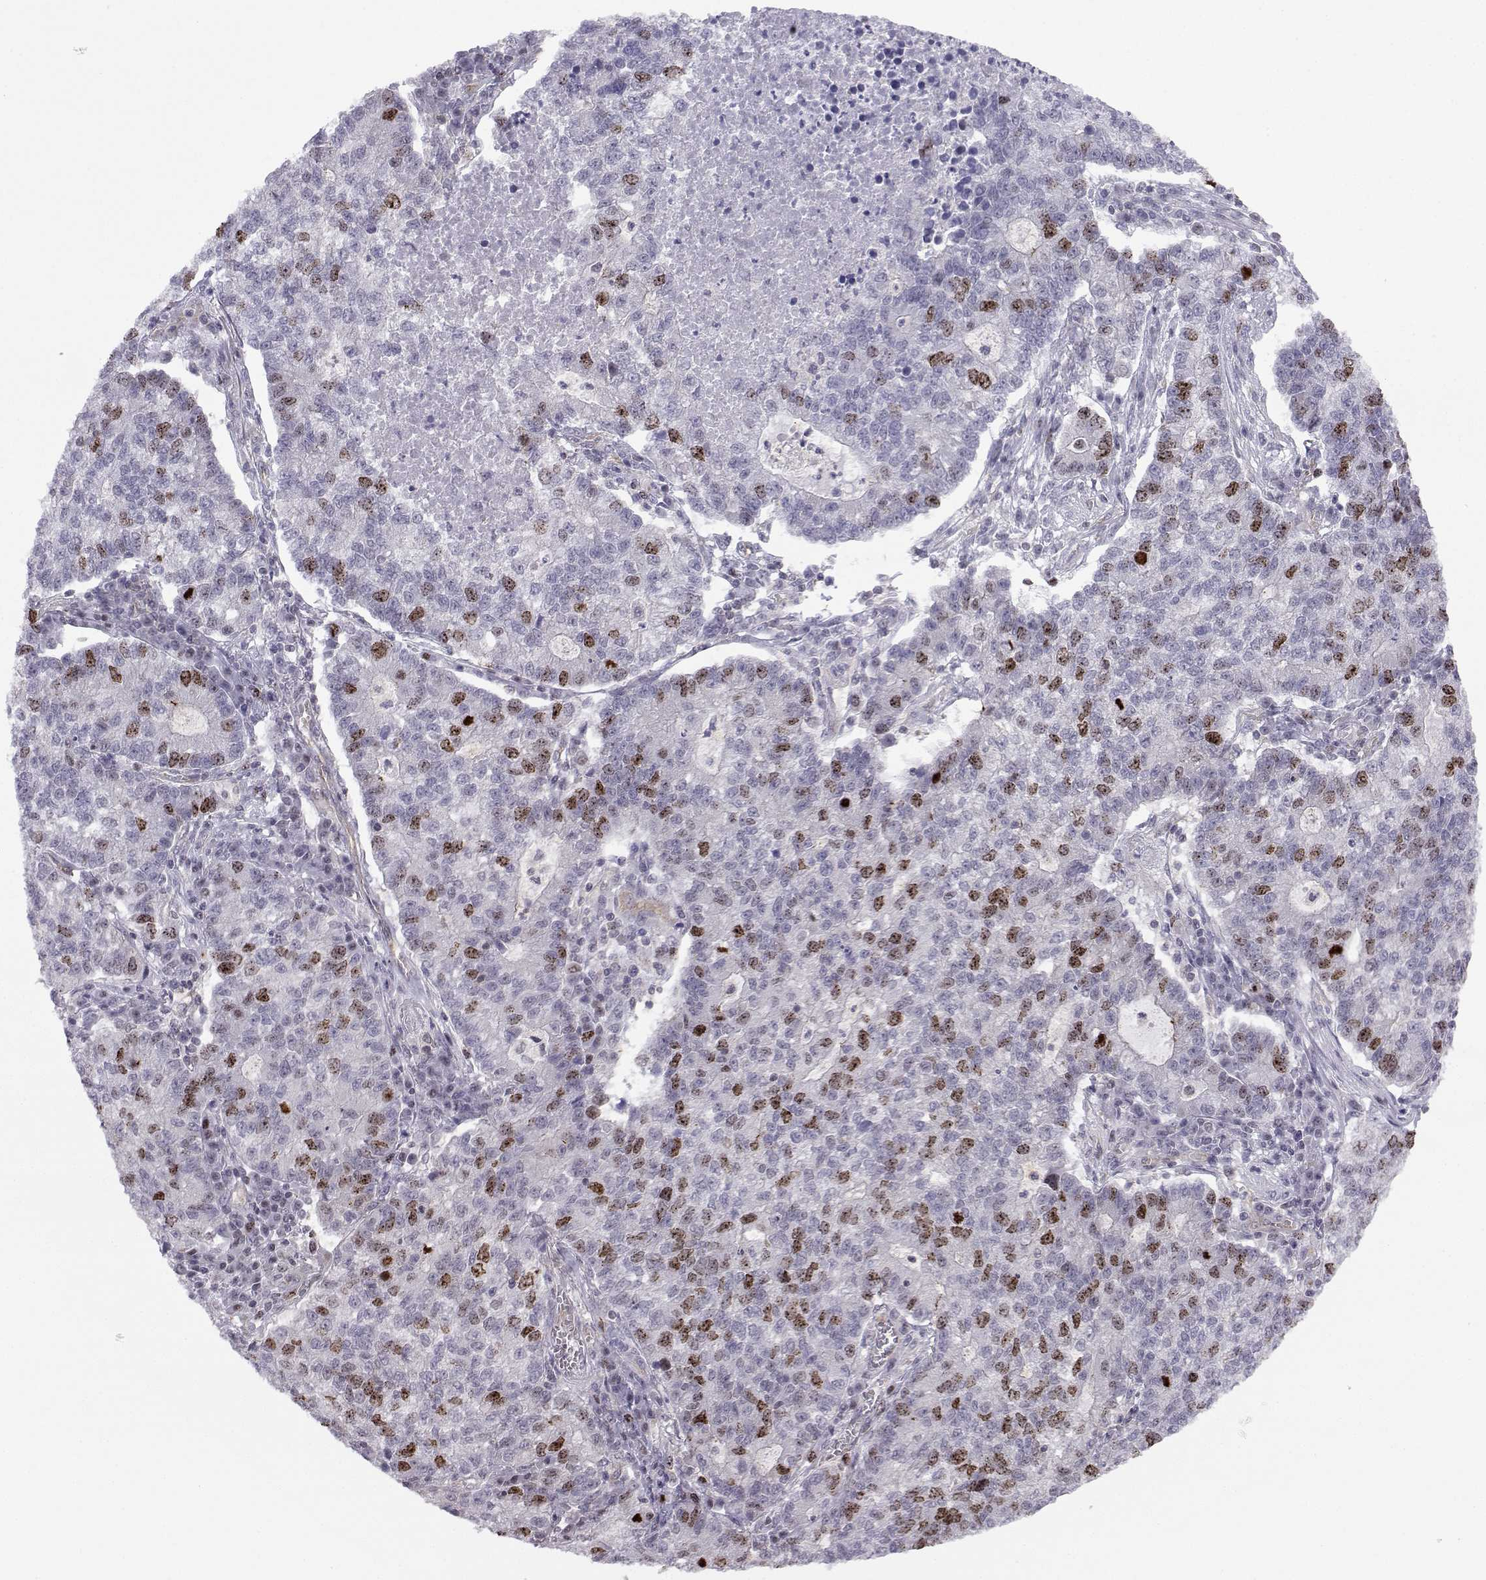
{"staining": {"intensity": "strong", "quantity": "<25%", "location": "nuclear"}, "tissue": "lung cancer", "cell_type": "Tumor cells", "image_type": "cancer", "snomed": [{"axis": "morphology", "description": "Adenocarcinoma, NOS"}, {"axis": "topography", "description": "Lung"}], "caption": "Immunohistochemistry (DAB) staining of human lung cancer (adenocarcinoma) reveals strong nuclear protein staining in about <25% of tumor cells.", "gene": "INCENP", "patient": {"sex": "male", "age": 57}}